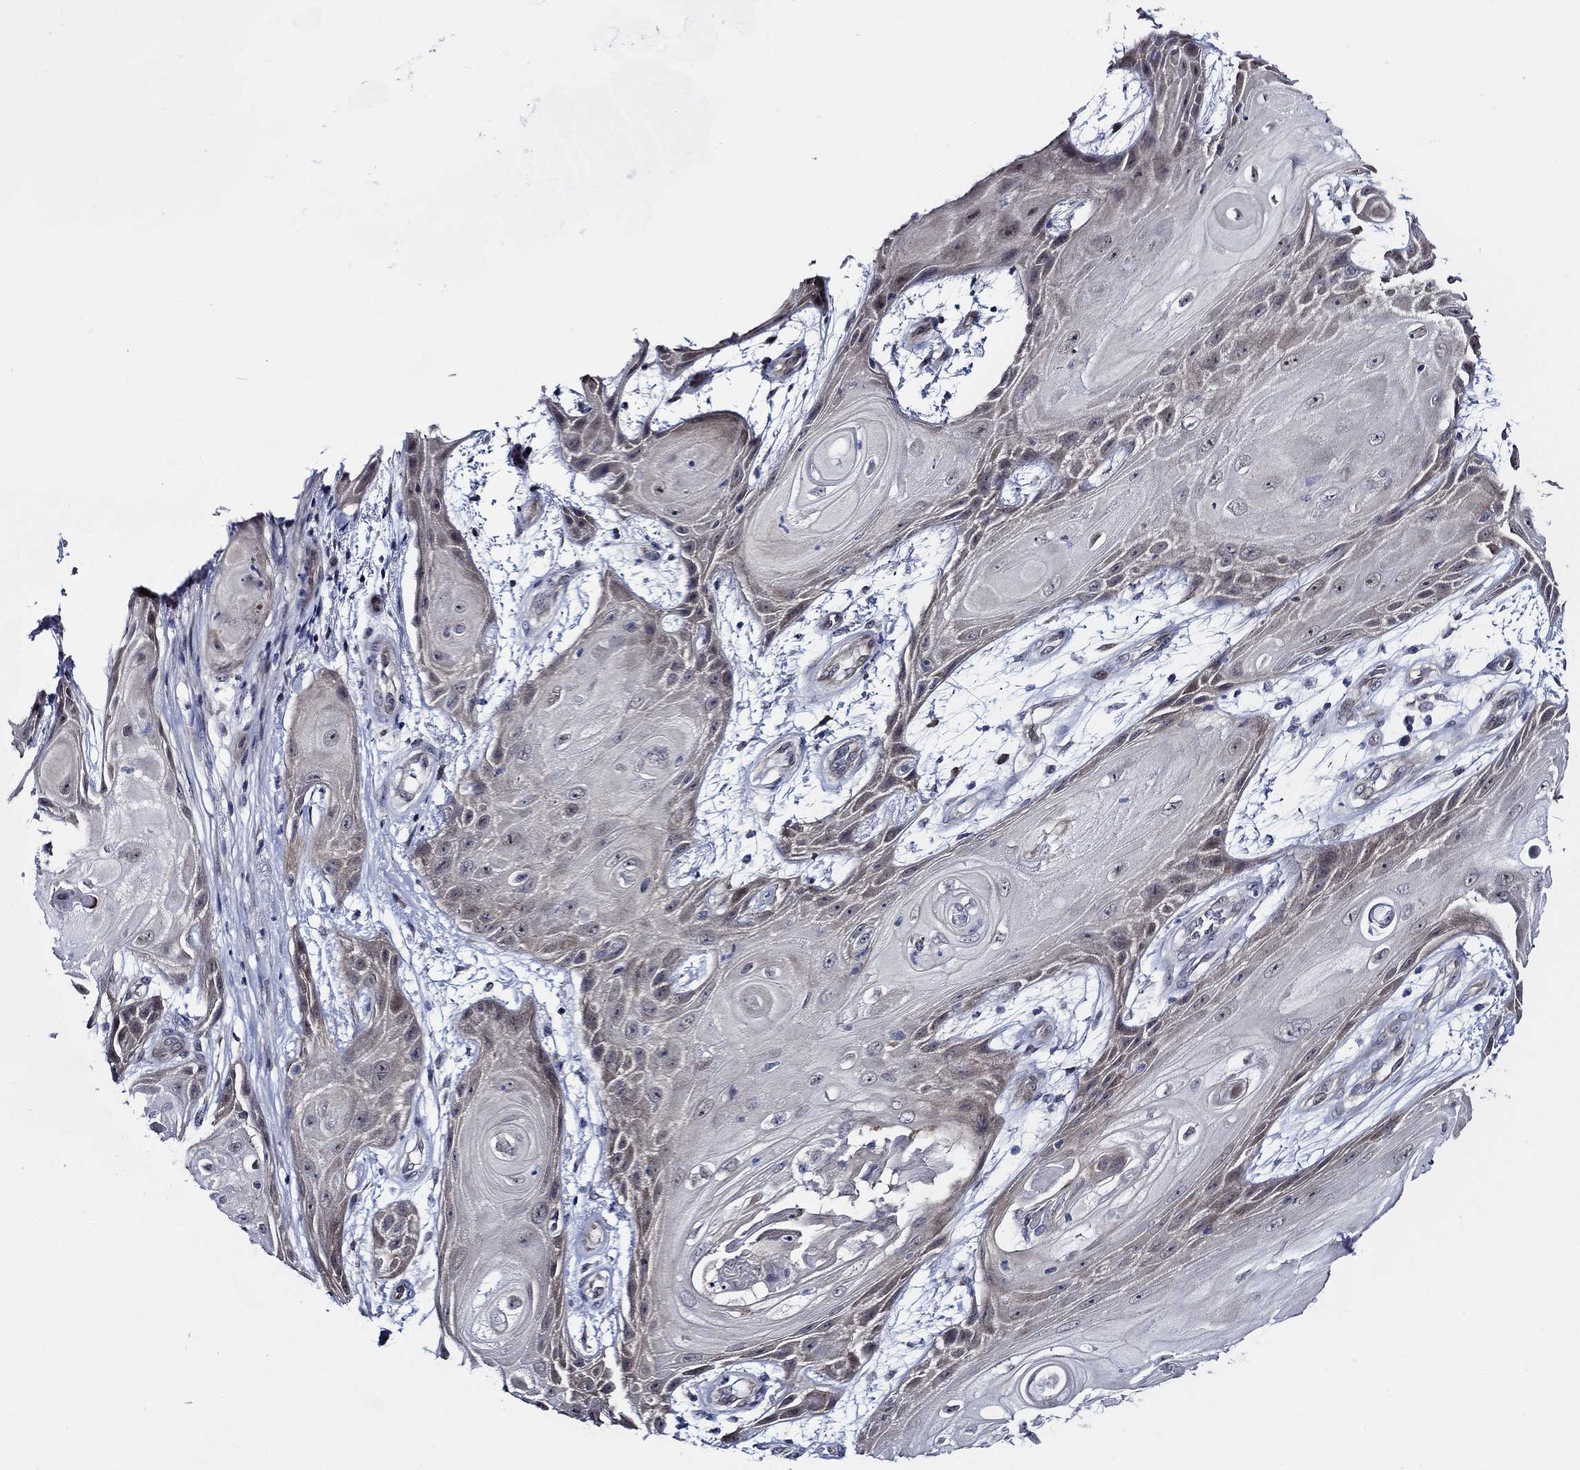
{"staining": {"intensity": "negative", "quantity": "none", "location": "none"}, "tissue": "skin cancer", "cell_type": "Tumor cells", "image_type": "cancer", "snomed": [{"axis": "morphology", "description": "Squamous cell carcinoma, NOS"}, {"axis": "topography", "description": "Skin"}], "caption": "High magnification brightfield microscopy of squamous cell carcinoma (skin) stained with DAB (3,3'-diaminobenzidine) (brown) and counterstained with hematoxylin (blue): tumor cells show no significant expression. (DAB (3,3'-diaminobenzidine) IHC with hematoxylin counter stain).", "gene": "C8orf48", "patient": {"sex": "male", "age": 62}}